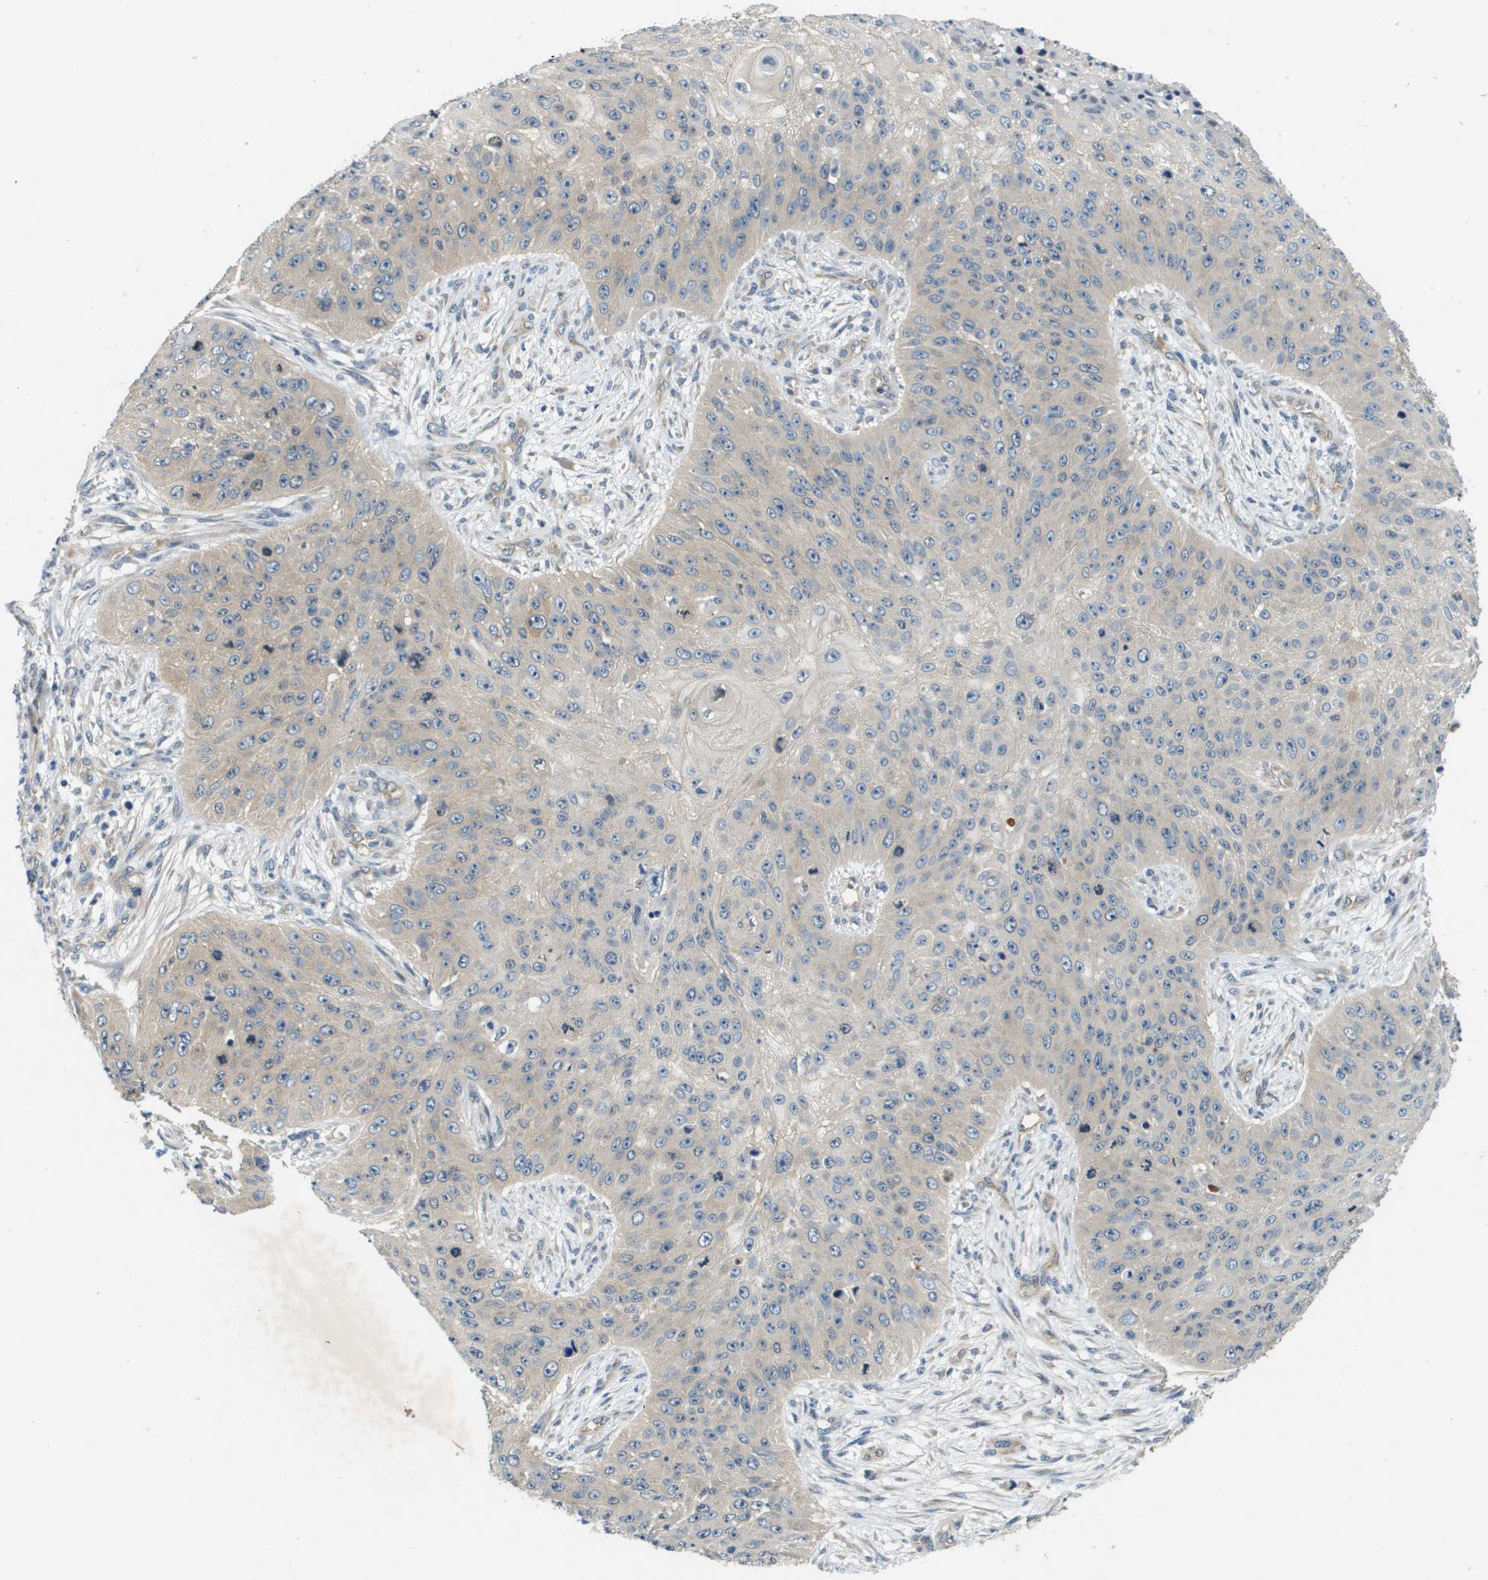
{"staining": {"intensity": "weak", "quantity": "25%-75%", "location": "cytoplasmic/membranous"}, "tissue": "skin cancer", "cell_type": "Tumor cells", "image_type": "cancer", "snomed": [{"axis": "morphology", "description": "Squamous cell carcinoma, NOS"}, {"axis": "topography", "description": "Skin"}], "caption": "Protein expression analysis of human skin squamous cell carcinoma reveals weak cytoplasmic/membranous positivity in about 25%-75% of tumor cells.", "gene": "PGAP3", "patient": {"sex": "female", "age": 80}}